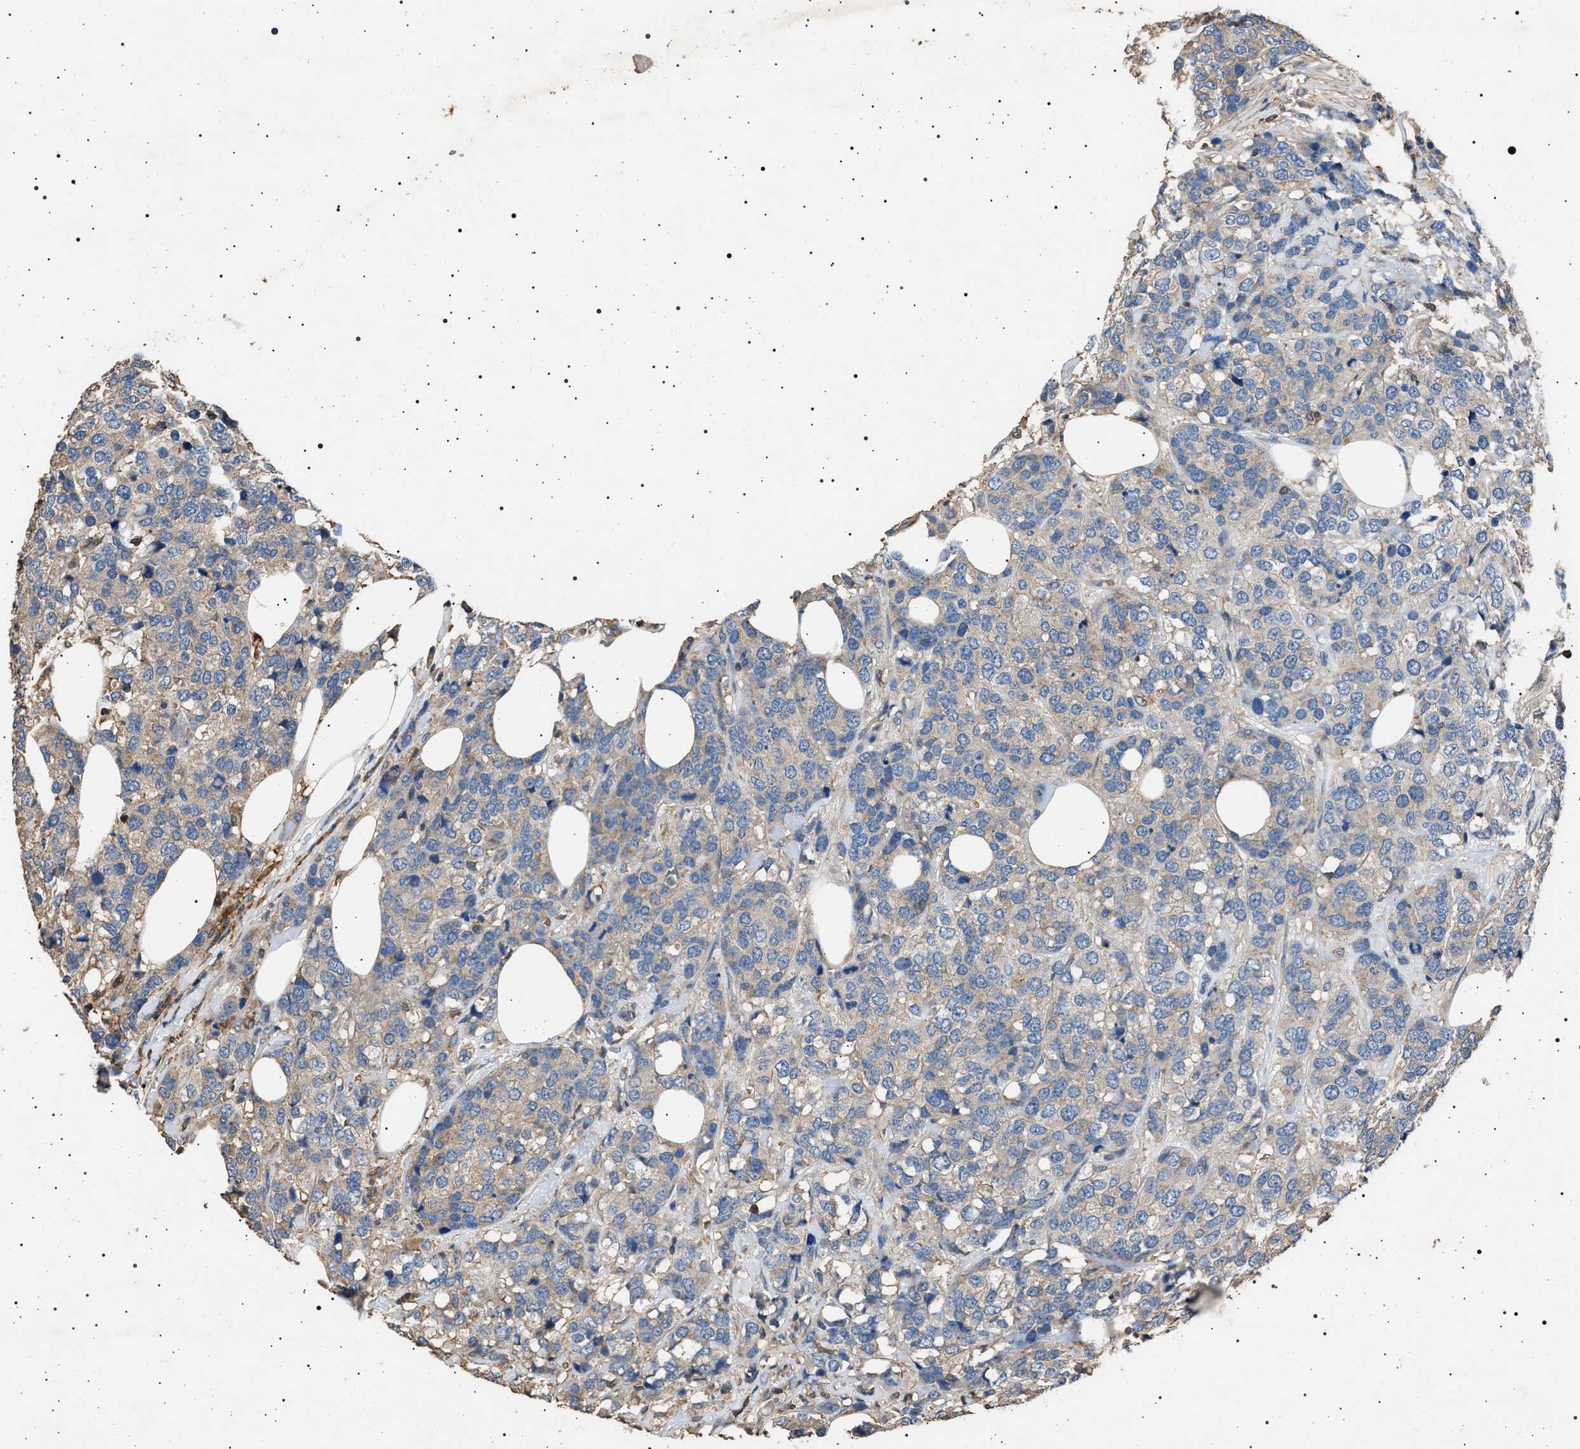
{"staining": {"intensity": "negative", "quantity": "none", "location": "none"}, "tissue": "breast cancer", "cell_type": "Tumor cells", "image_type": "cancer", "snomed": [{"axis": "morphology", "description": "Lobular carcinoma"}, {"axis": "topography", "description": "Breast"}], "caption": "Tumor cells are negative for protein expression in human breast cancer (lobular carcinoma).", "gene": "SMAP2", "patient": {"sex": "female", "age": 59}}